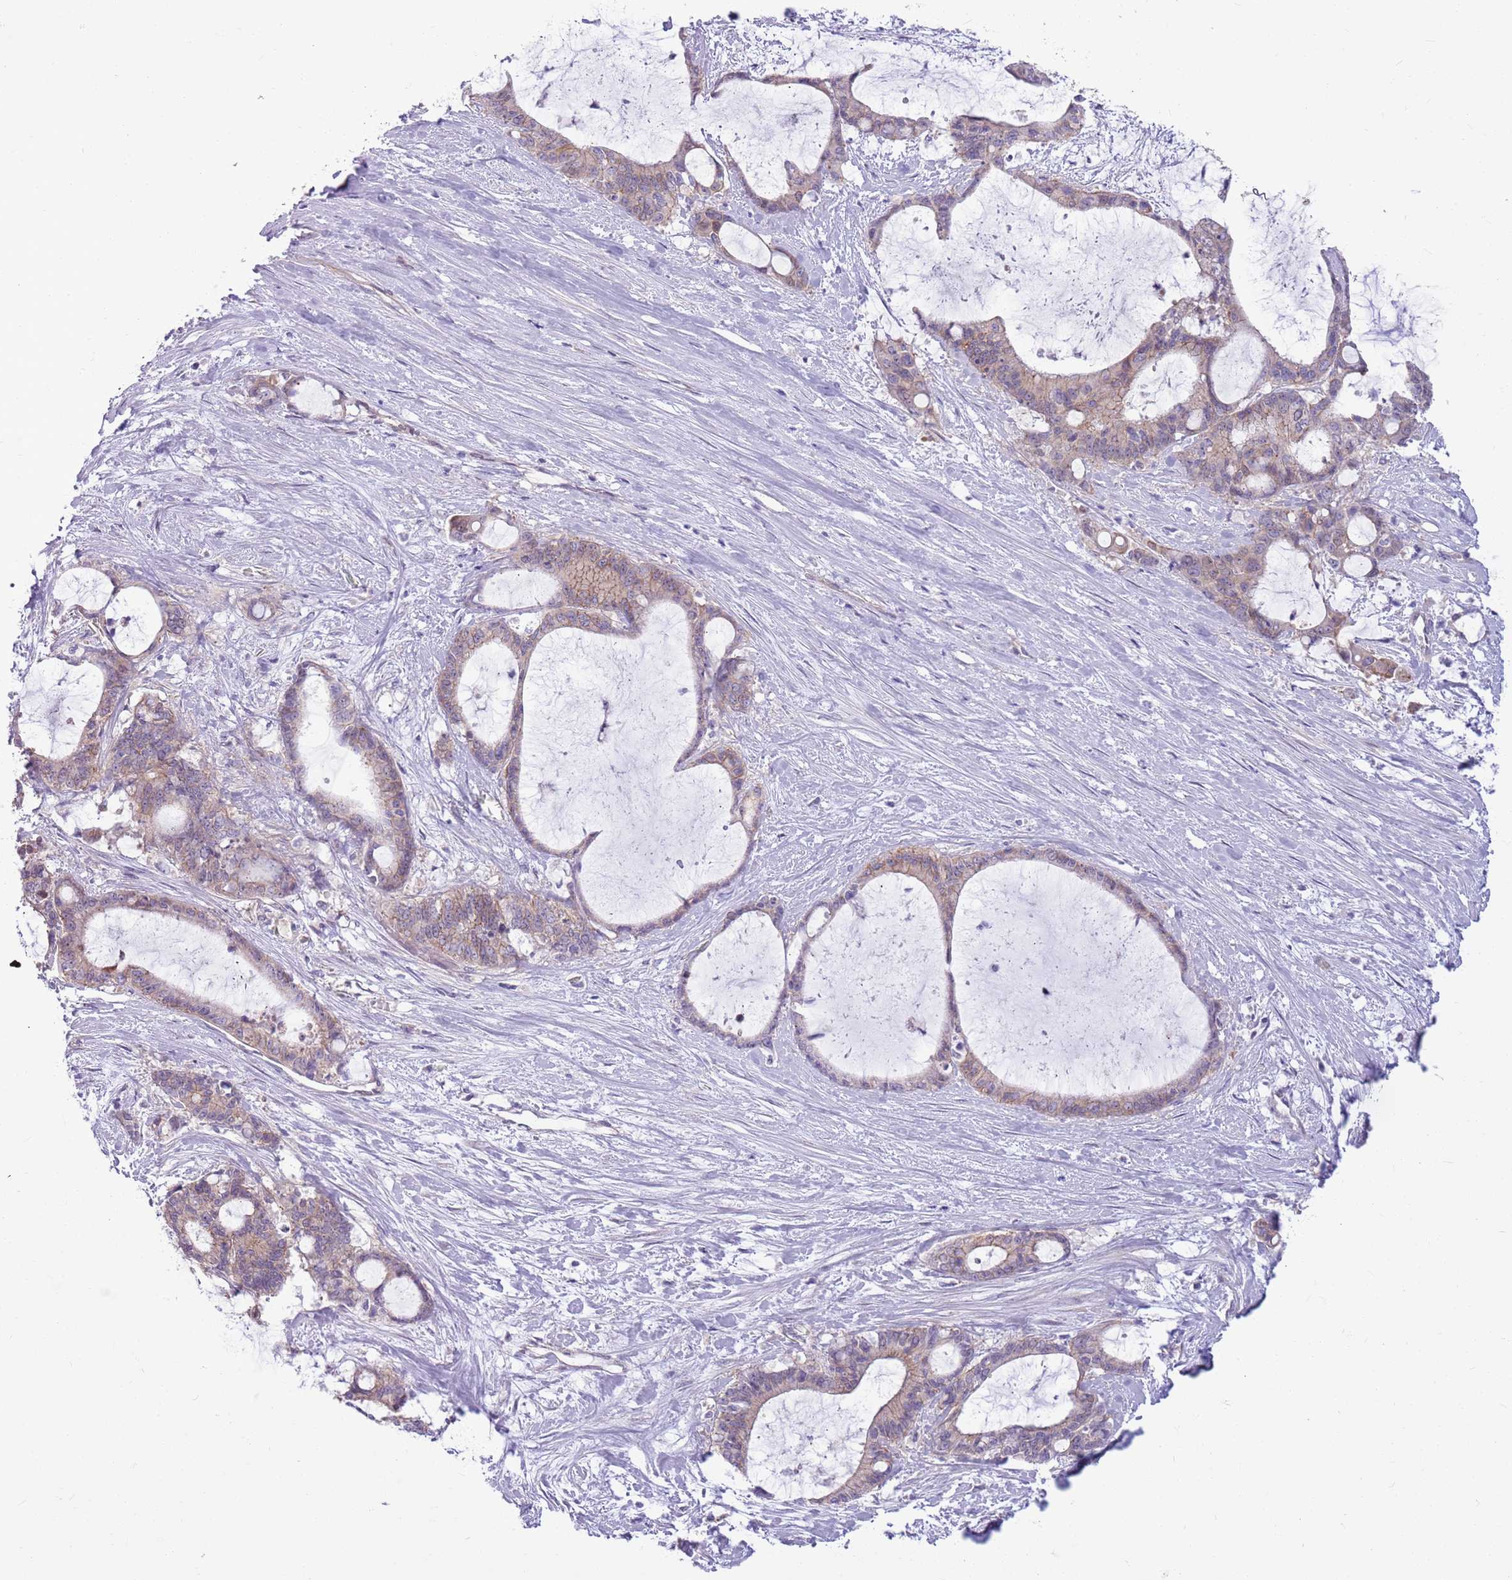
{"staining": {"intensity": "weak", "quantity": ">75%", "location": "cytoplasmic/membranous"}, "tissue": "liver cancer", "cell_type": "Tumor cells", "image_type": "cancer", "snomed": [{"axis": "morphology", "description": "Normal tissue, NOS"}, {"axis": "morphology", "description": "Cholangiocarcinoma"}, {"axis": "topography", "description": "Liver"}, {"axis": "topography", "description": "Peripheral nerve tissue"}], "caption": "Liver cancer (cholangiocarcinoma) stained with DAB immunohistochemistry exhibits low levels of weak cytoplasmic/membranous staining in approximately >75% of tumor cells.", "gene": "PARP8", "patient": {"sex": "female", "age": 73}}